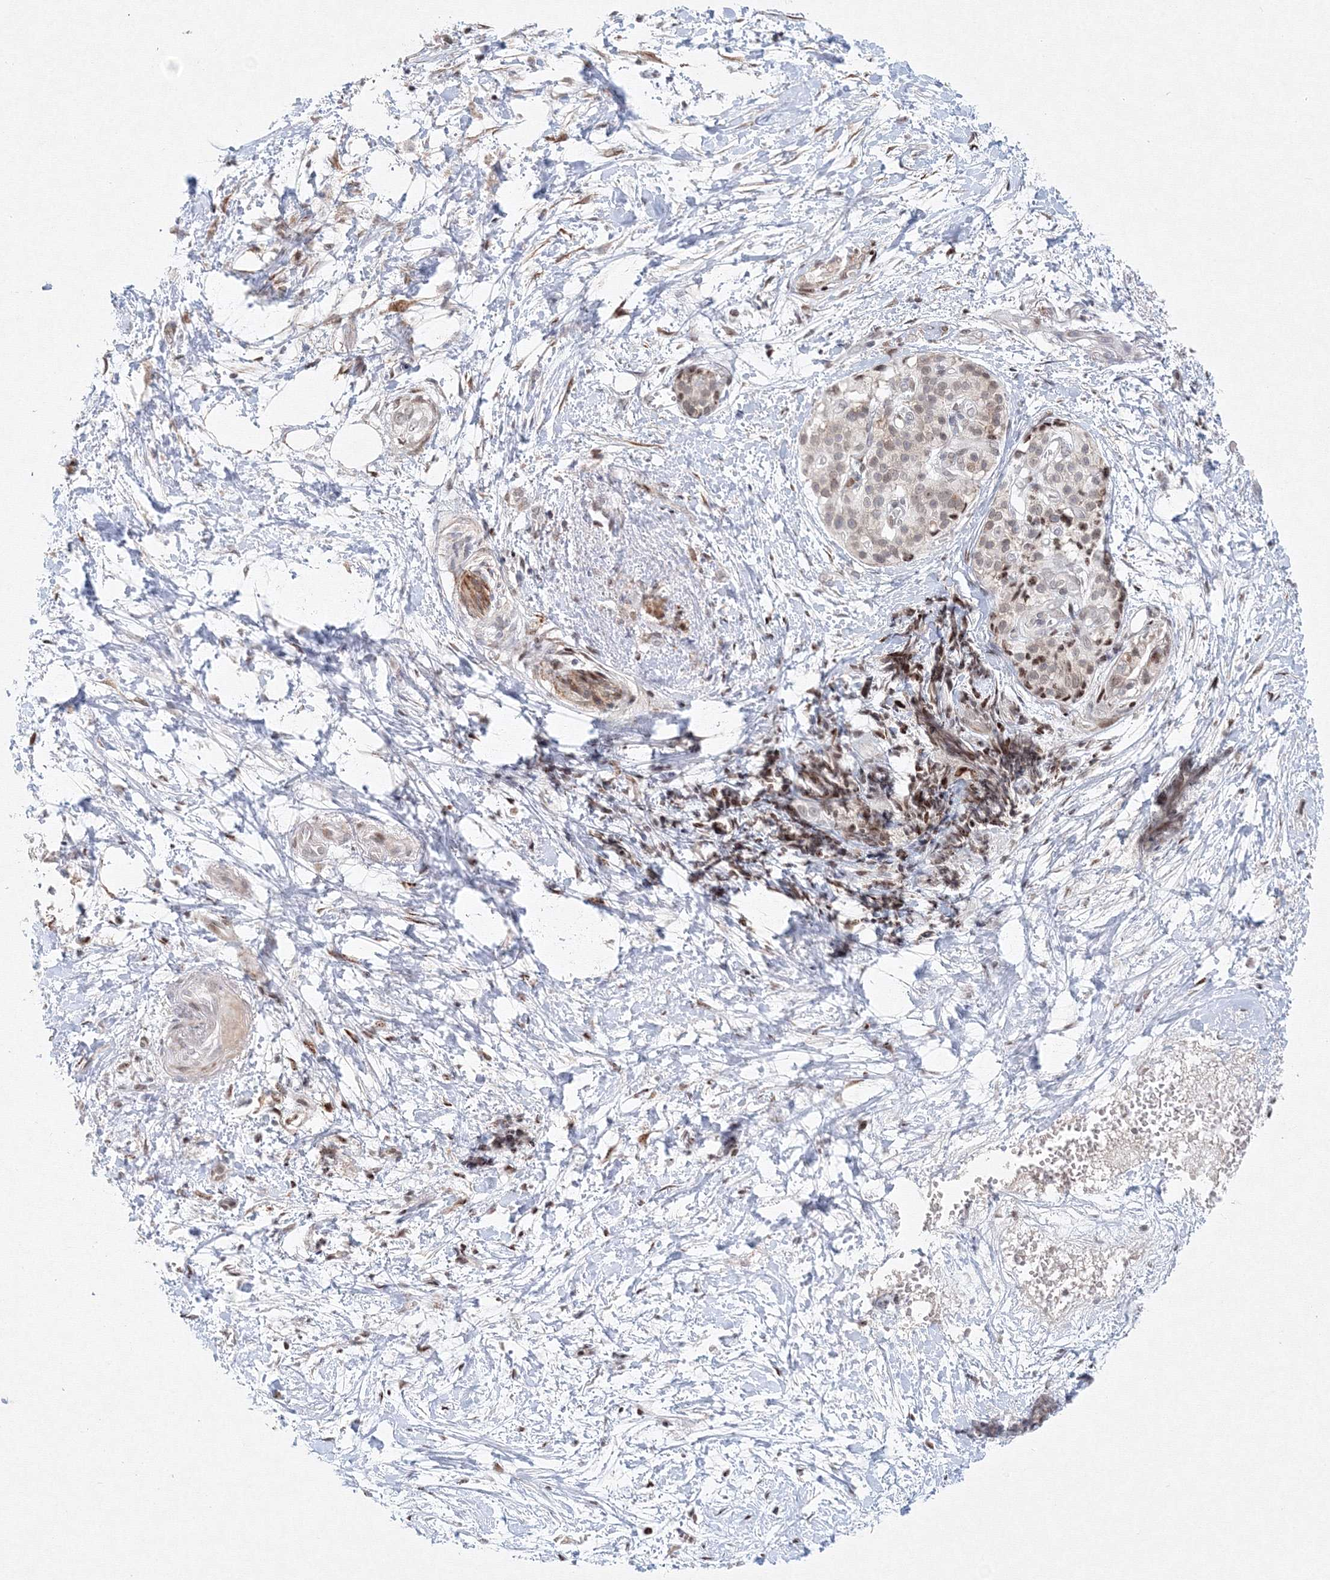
{"staining": {"intensity": "negative", "quantity": "none", "location": "none"}, "tissue": "pancreatic cancer", "cell_type": "Tumor cells", "image_type": "cancer", "snomed": [{"axis": "morphology", "description": "Adenocarcinoma, NOS"}, {"axis": "topography", "description": "Pancreas"}], "caption": "Immunohistochemistry (IHC) histopathology image of human pancreatic adenocarcinoma stained for a protein (brown), which shows no positivity in tumor cells.", "gene": "KIF4A", "patient": {"sex": "male", "age": 68}}